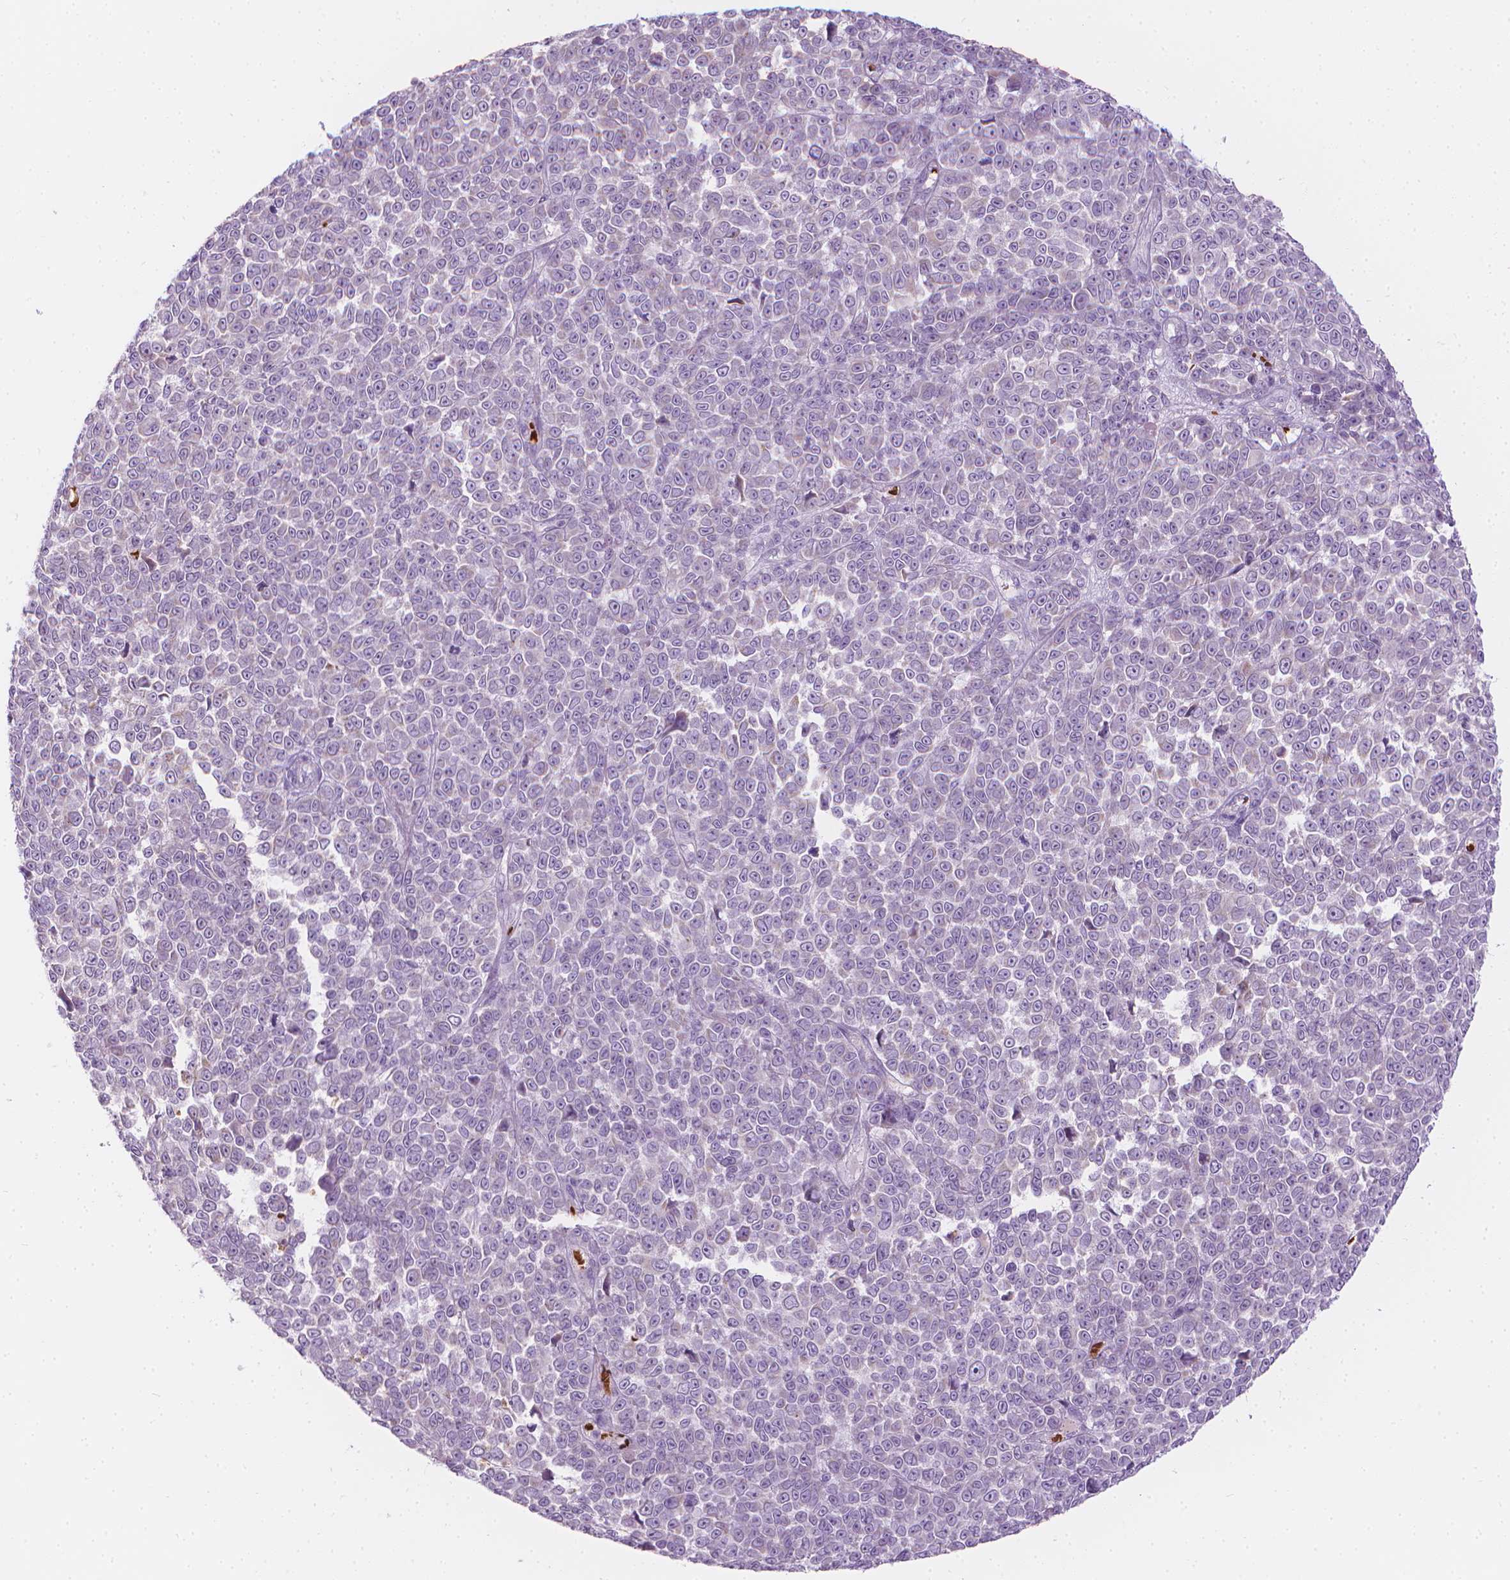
{"staining": {"intensity": "negative", "quantity": "none", "location": "none"}, "tissue": "melanoma", "cell_type": "Tumor cells", "image_type": "cancer", "snomed": [{"axis": "morphology", "description": "Malignant melanoma, NOS"}, {"axis": "topography", "description": "Skin"}], "caption": "Malignant melanoma was stained to show a protein in brown. There is no significant expression in tumor cells.", "gene": "CES1", "patient": {"sex": "female", "age": 95}}